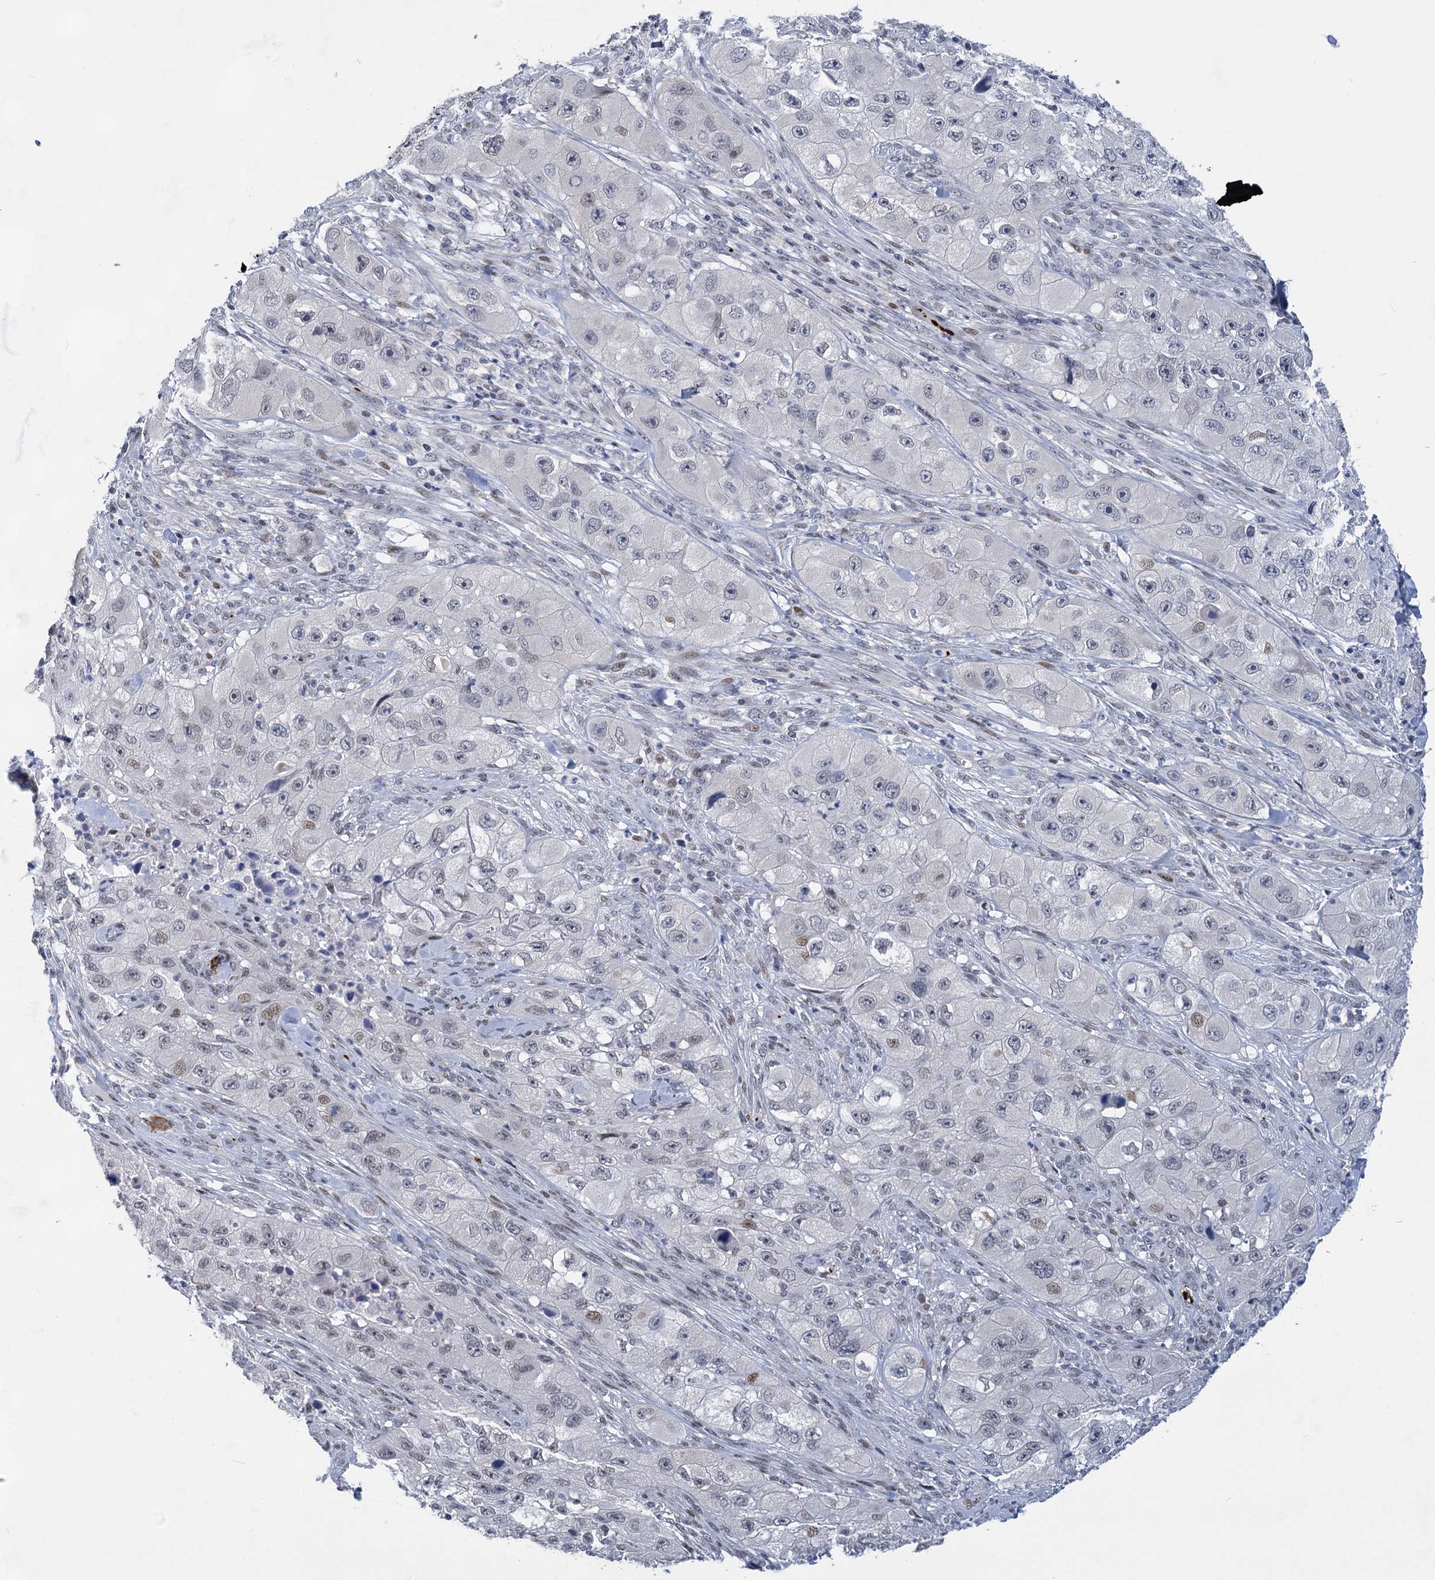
{"staining": {"intensity": "negative", "quantity": "none", "location": "none"}, "tissue": "skin cancer", "cell_type": "Tumor cells", "image_type": "cancer", "snomed": [{"axis": "morphology", "description": "Squamous cell carcinoma, NOS"}, {"axis": "topography", "description": "Skin"}, {"axis": "topography", "description": "Subcutis"}], "caption": "Skin cancer (squamous cell carcinoma) stained for a protein using immunohistochemistry displays no staining tumor cells.", "gene": "MON2", "patient": {"sex": "male", "age": 73}}